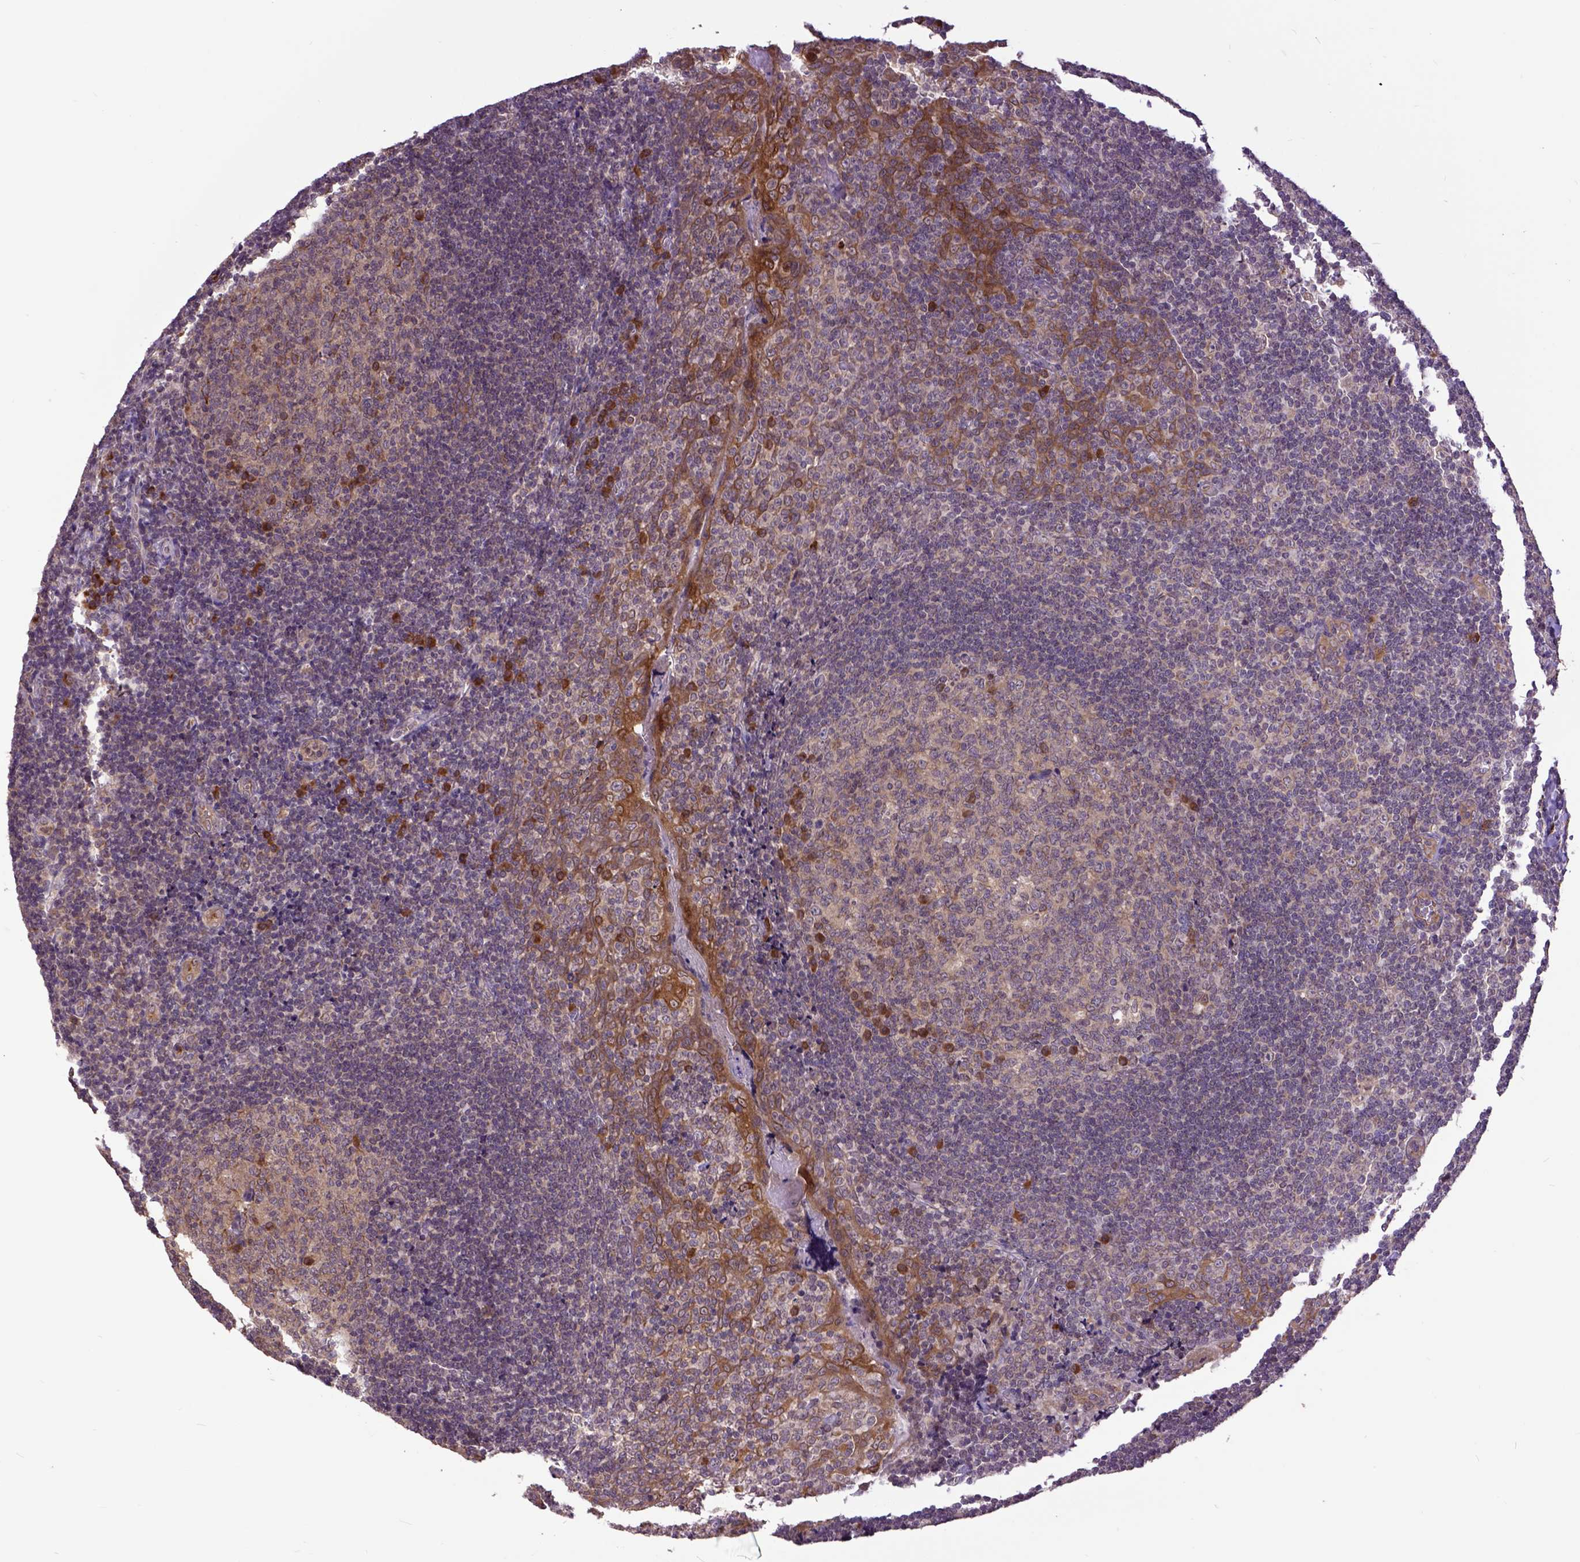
{"staining": {"intensity": "weak", "quantity": ">75%", "location": "cytoplasmic/membranous"}, "tissue": "tonsil", "cell_type": "Germinal center cells", "image_type": "normal", "snomed": [{"axis": "morphology", "description": "Normal tissue, NOS"}, {"axis": "morphology", "description": "Inflammation, NOS"}, {"axis": "topography", "description": "Tonsil"}], "caption": "A histopathology image of tonsil stained for a protein shows weak cytoplasmic/membranous brown staining in germinal center cells. (IHC, brightfield microscopy, high magnification).", "gene": "ARL1", "patient": {"sex": "female", "age": 31}}